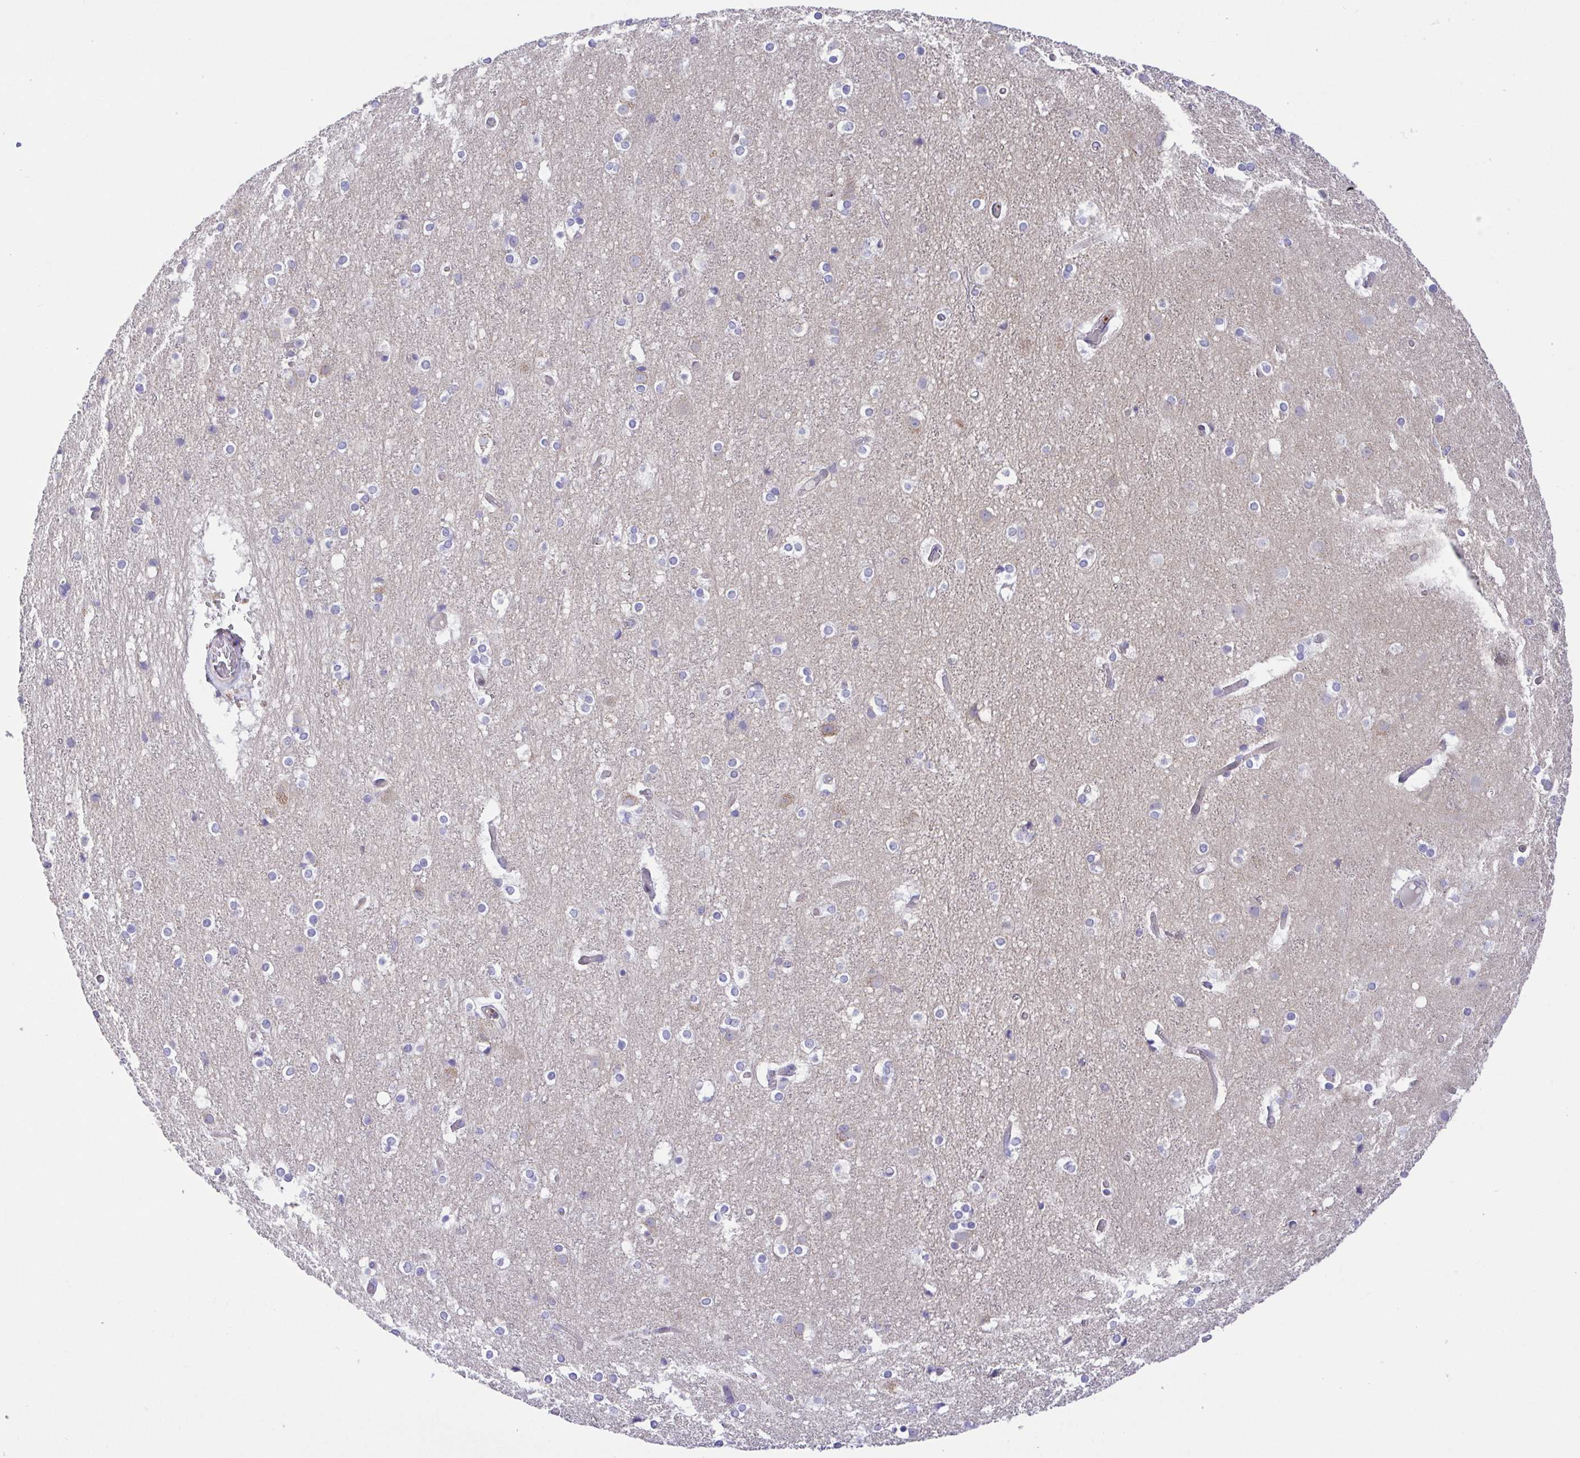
{"staining": {"intensity": "negative", "quantity": "none", "location": "none"}, "tissue": "cerebral cortex", "cell_type": "Endothelial cells", "image_type": "normal", "snomed": [{"axis": "morphology", "description": "Normal tissue, NOS"}, {"axis": "topography", "description": "Cerebral cortex"}], "caption": "The image shows no staining of endothelial cells in benign cerebral cortex.", "gene": "PRR14L", "patient": {"sex": "female", "age": 52}}